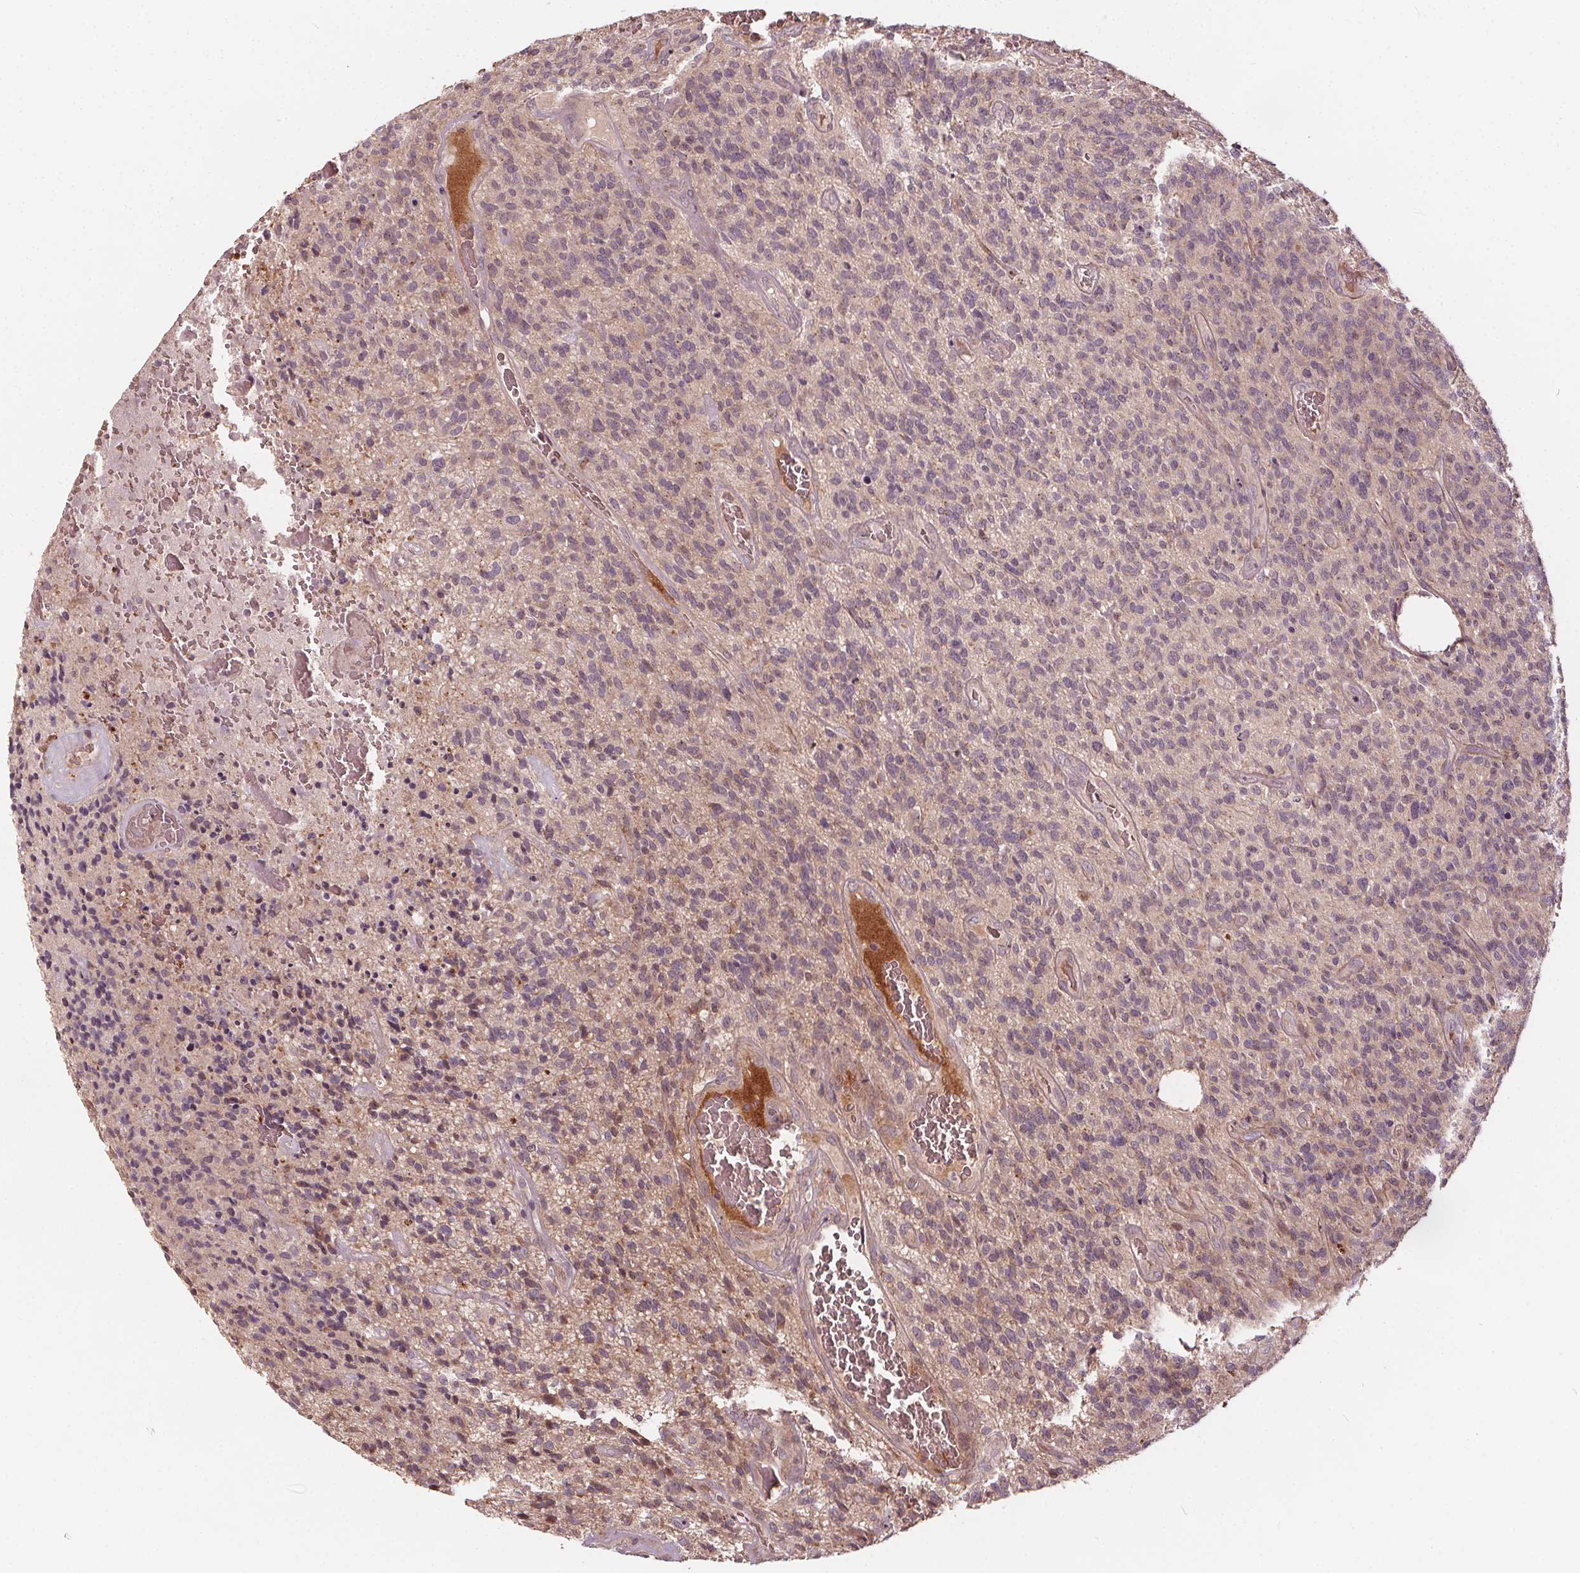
{"staining": {"intensity": "negative", "quantity": "none", "location": "none"}, "tissue": "glioma", "cell_type": "Tumor cells", "image_type": "cancer", "snomed": [{"axis": "morphology", "description": "Glioma, malignant, High grade"}, {"axis": "topography", "description": "Brain"}], "caption": "An immunohistochemistry (IHC) histopathology image of malignant glioma (high-grade) is shown. There is no staining in tumor cells of malignant glioma (high-grade).", "gene": "IPO13", "patient": {"sex": "male", "age": 76}}